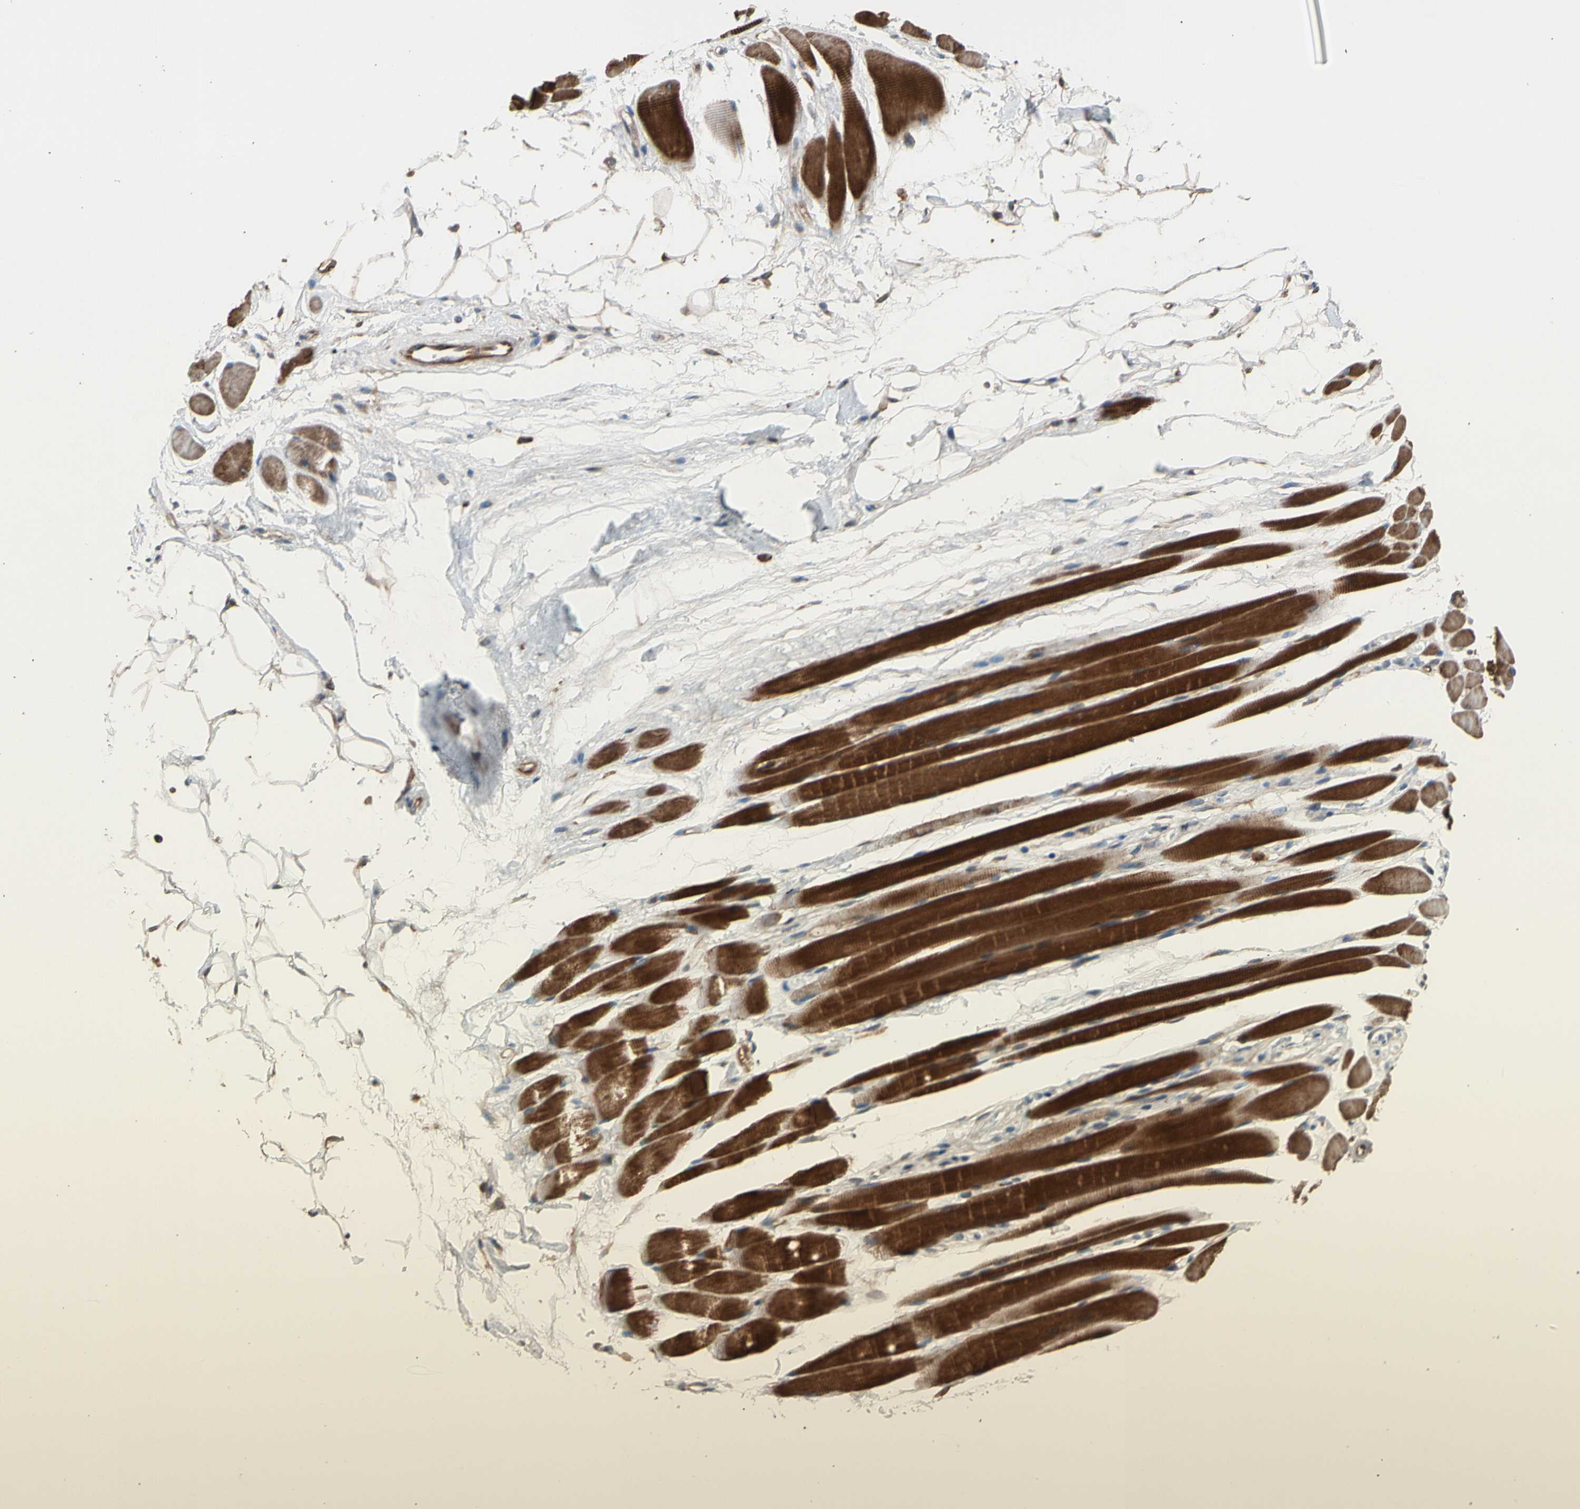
{"staining": {"intensity": "strong", "quantity": ">75%", "location": "cytoplasmic/membranous"}, "tissue": "skeletal muscle", "cell_type": "Myocytes", "image_type": "normal", "snomed": [{"axis": "morphology", "description": "Normal tissue, NOS"}, {"axis": "topography", "description": "Skeletal muscle"}, {"axis": "topography", "description": "Peripheral nerve tissue"}], "caption": "Skeletal muscle stained for a protein displays strong cytoplasmic/membranous positivity in myocytes. Ihc stains the protein in brown and the nuclei are stained blue.", "gene": "GALNT5", "patient": {"sex": "female", "age": 84}}